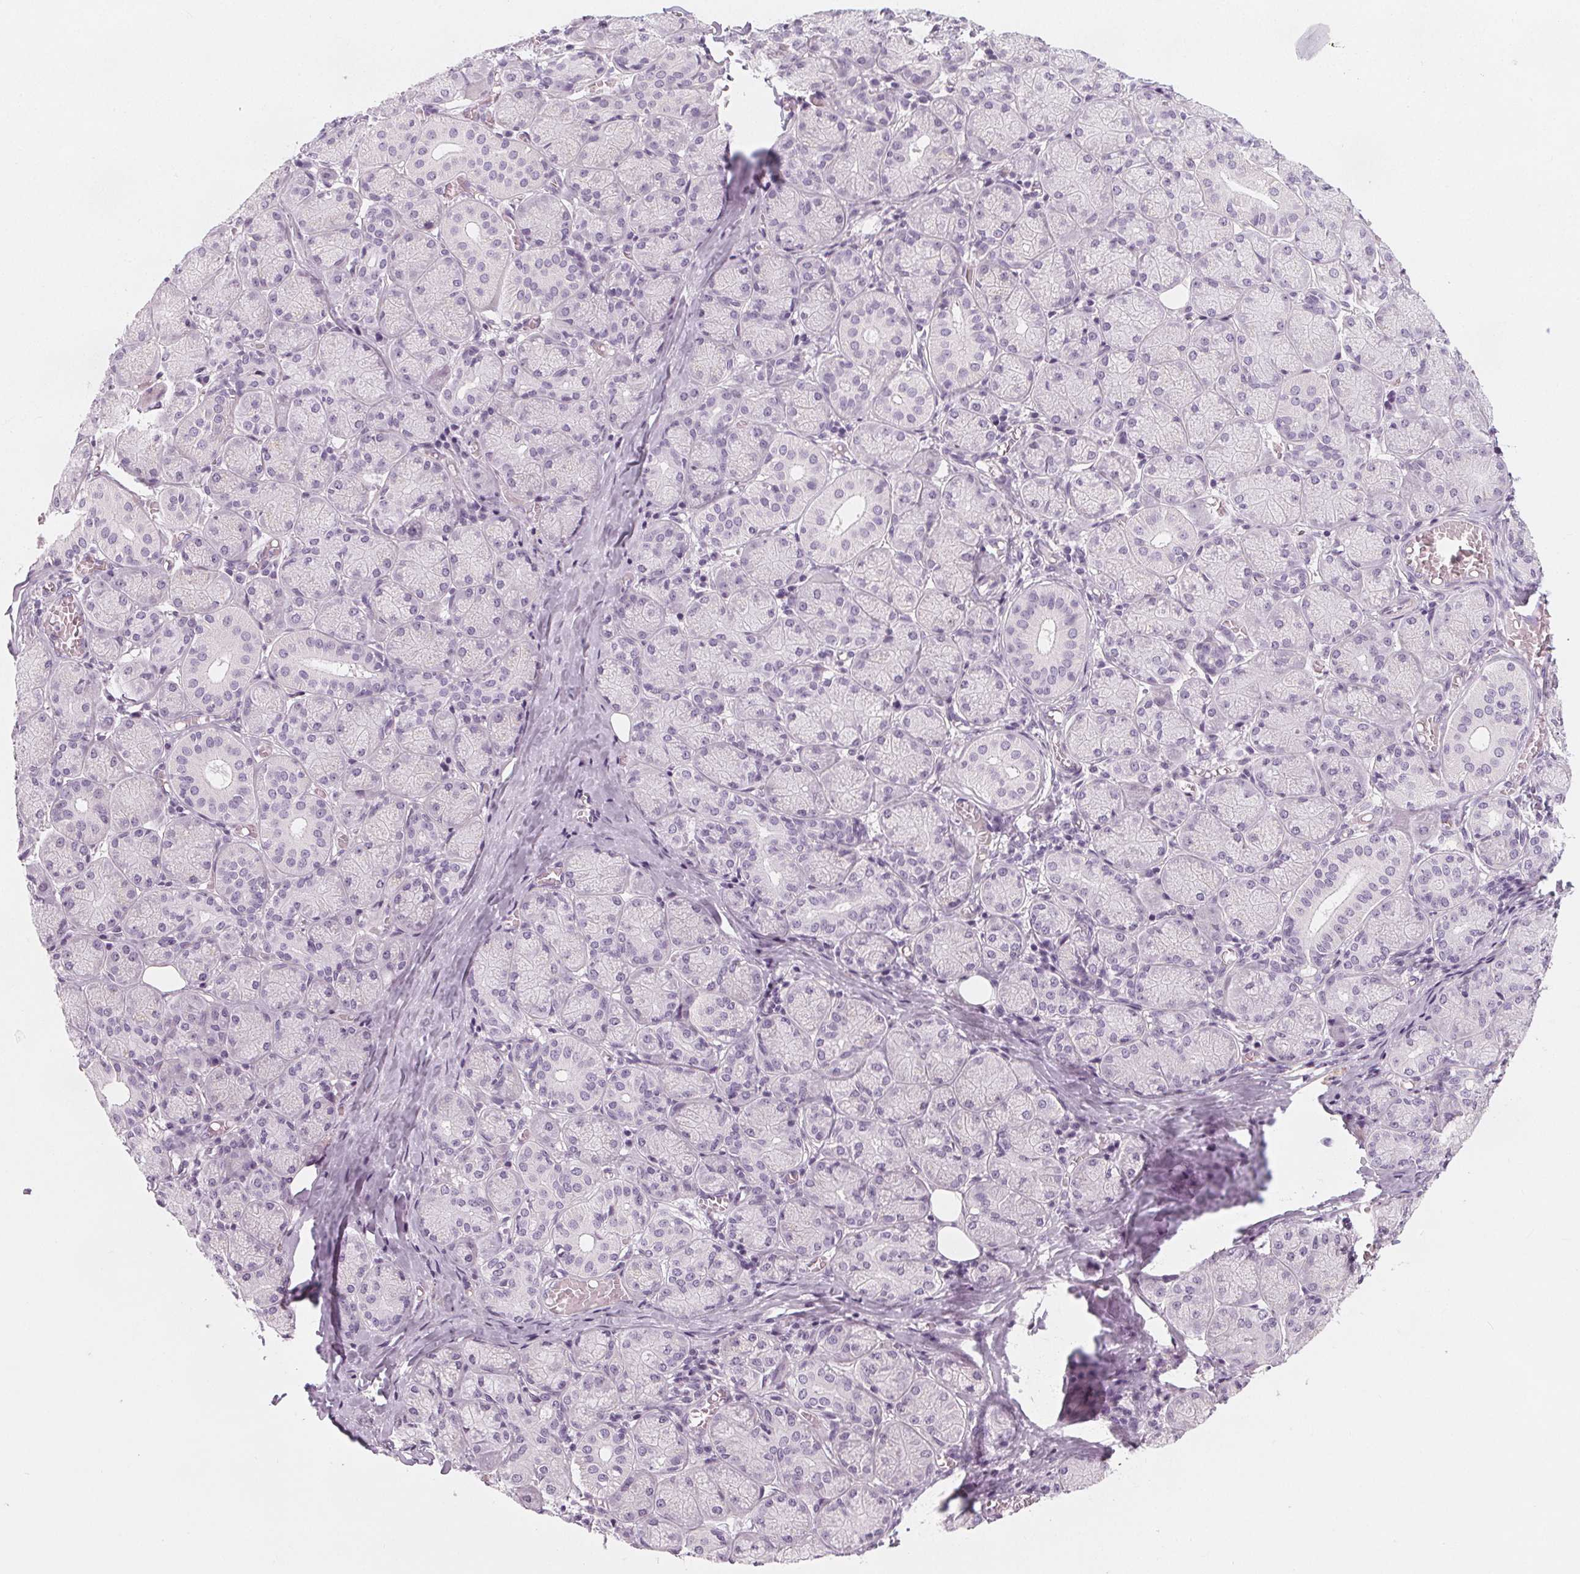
{"staining": {"intensity": "negative", "quantity": "none", "location": "none"}, "tissue": "salivary gland", "cell_type": "Glandular cells", "image_type": "normal", "snomed": [{"axis": "morphology", "description": "Normal tissue, NOS"}, {"axis": "topography", "description": "Salivary gland"}, {"axis": "topography", "description": "Peripheral nerve tissue"}], "caption": "DAB immunohistochemical staining of normal human salivary gland shows no significant expression in glandular cells.", "gene": "SLC5A12", "patient": {"sex": "female", "age": 24}}